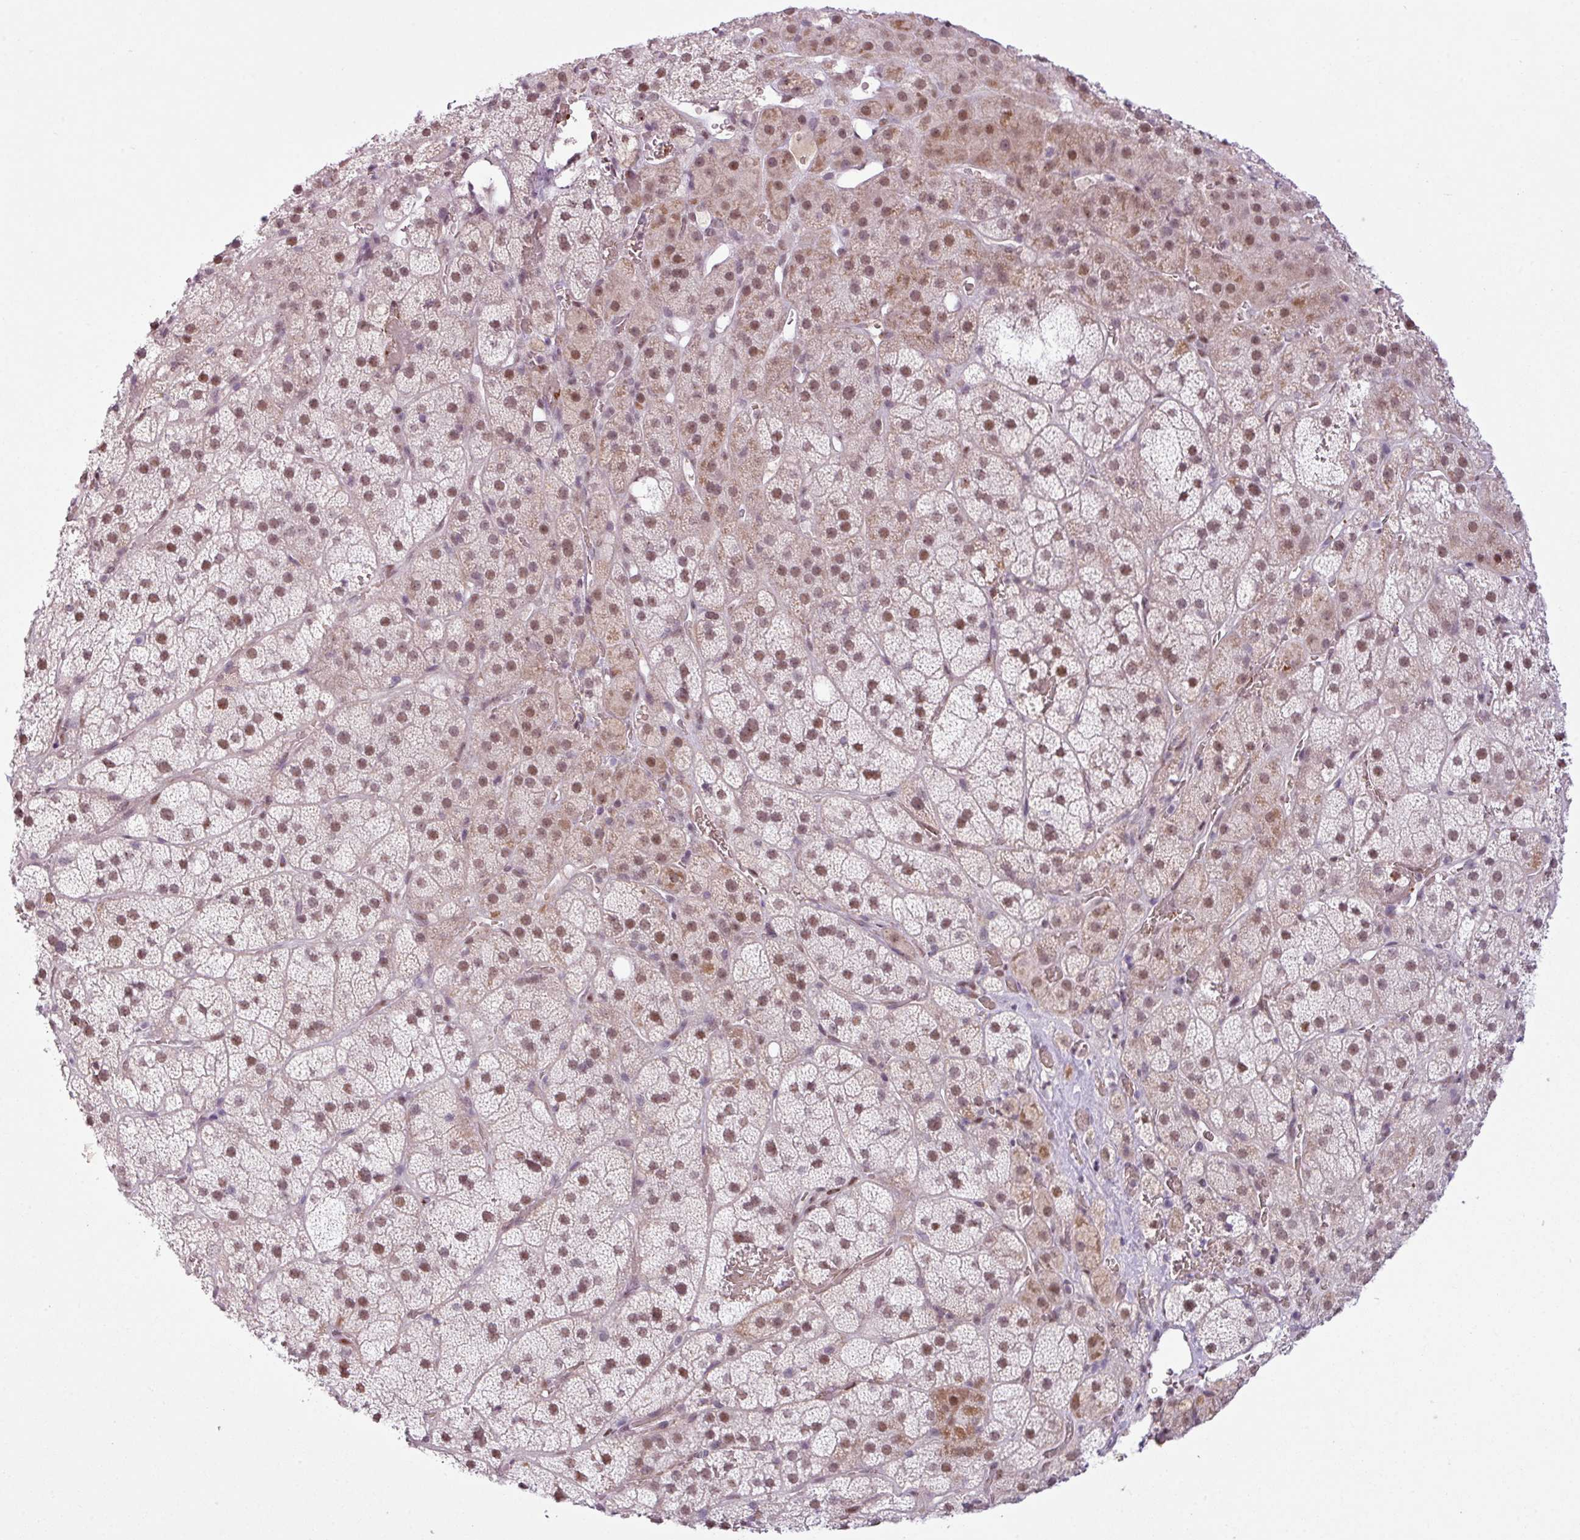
{"staining": {"intensity": "moderate", "quantity": ">75%", "location": "nuclear"}, "tissue": "adrenal gland", "cell_type": "Glandular cells", "image_type": "normal", "snomed": [{"axis": "morphology", "description": "Normal tissue, NOS"}, {"axis": "topography", "description": "Adrenal gland"}], "caption": "Protein expression by immunohistochemistry (IHC) demonstrates moderate nuclear staining in approximately >75% of glandular cells in benign adrenal gland.", "gene": "PRDM5", "patient": {"sex": "male", "age": 57}}